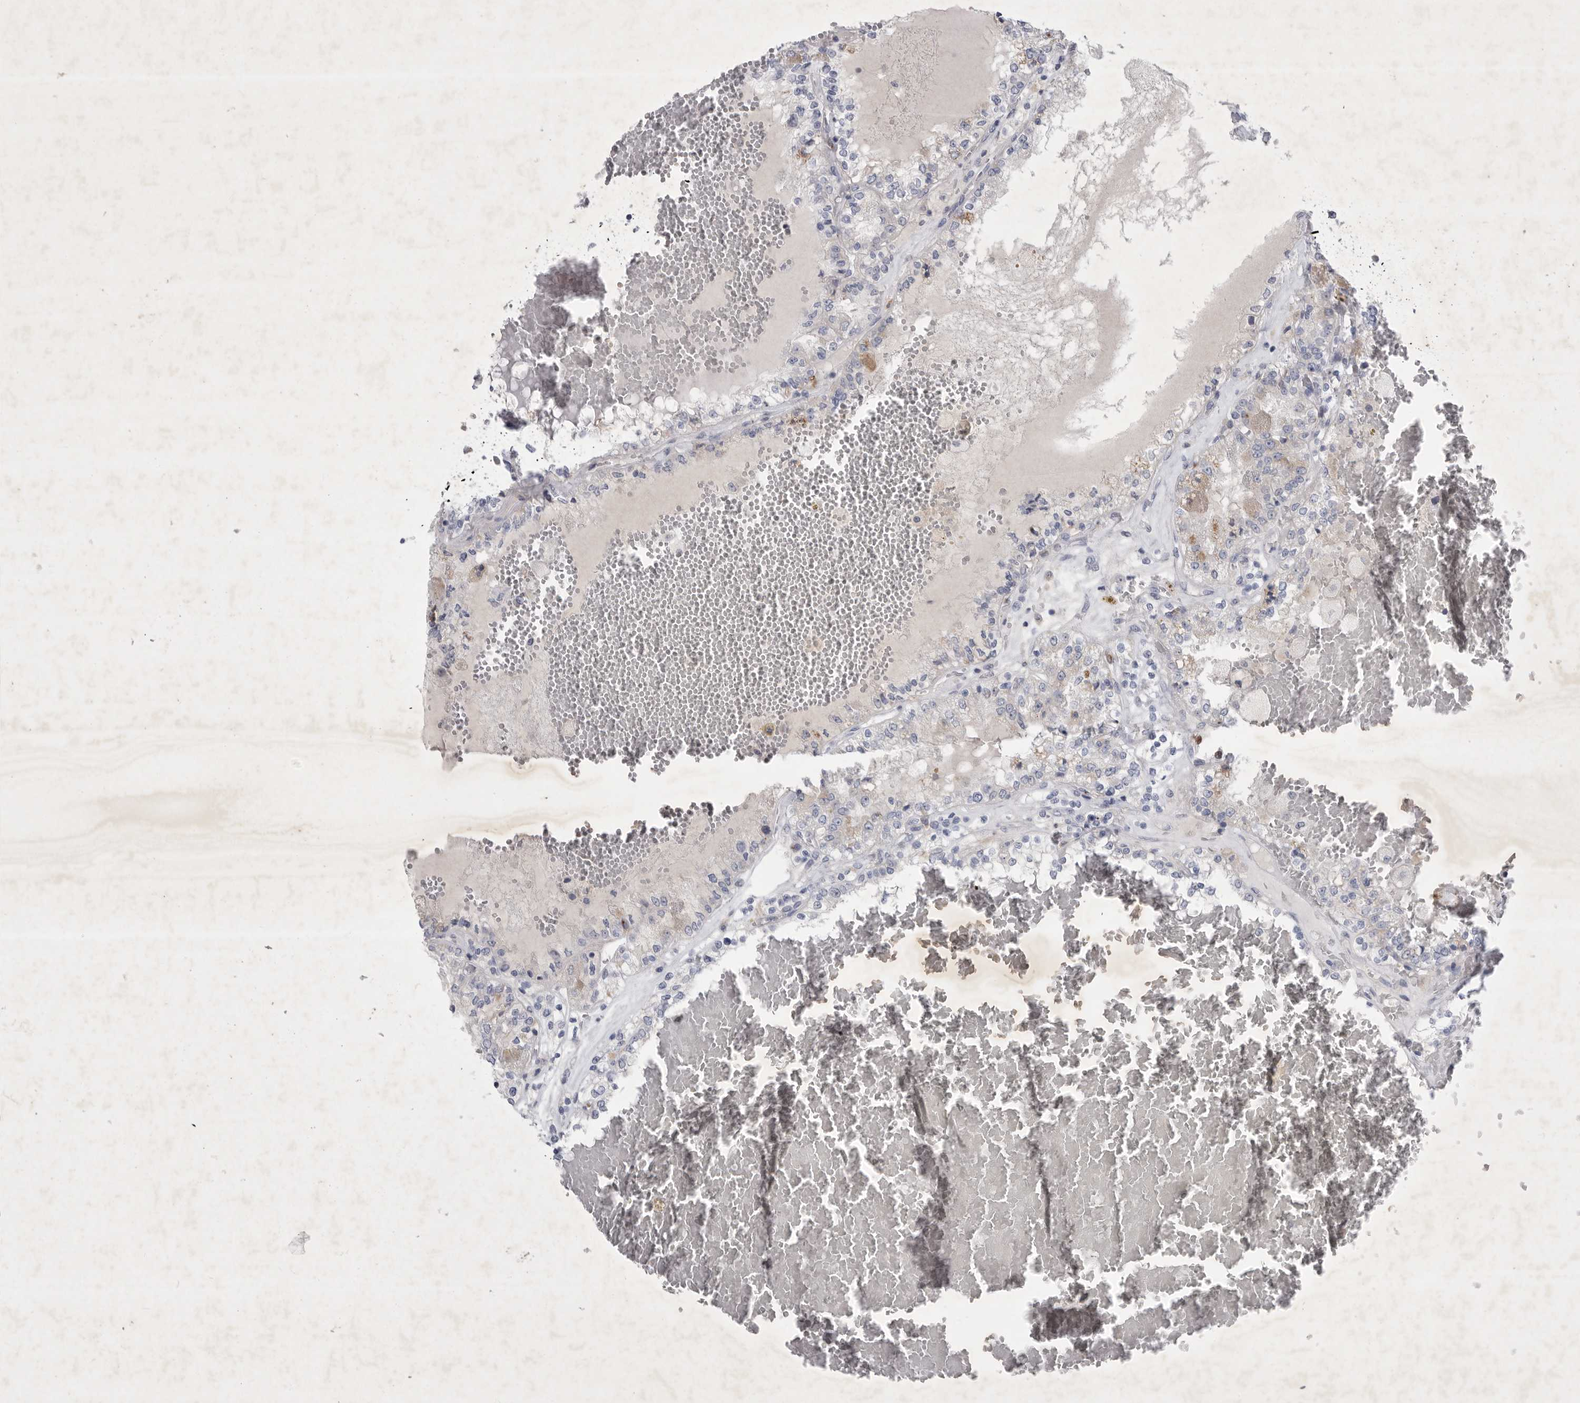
{"staining": {"intensity": "negative", "quantity": "none", "location": "none"}, "tissue": "renal cancer", "cell_type": "Tumor cells", "image_type": "cancer", "snomed": [{"axis": "morphology", "description": "Adenocarcinoma, NOS"}, {"axis": "topography", "description": "Kidney"}], "caption": "Tumor cells are negative for protein expression in human renal cancer (adenocarcinoma).", "gene": "SIGLEC10", "patient": {"sex": "female", "age": 56}}